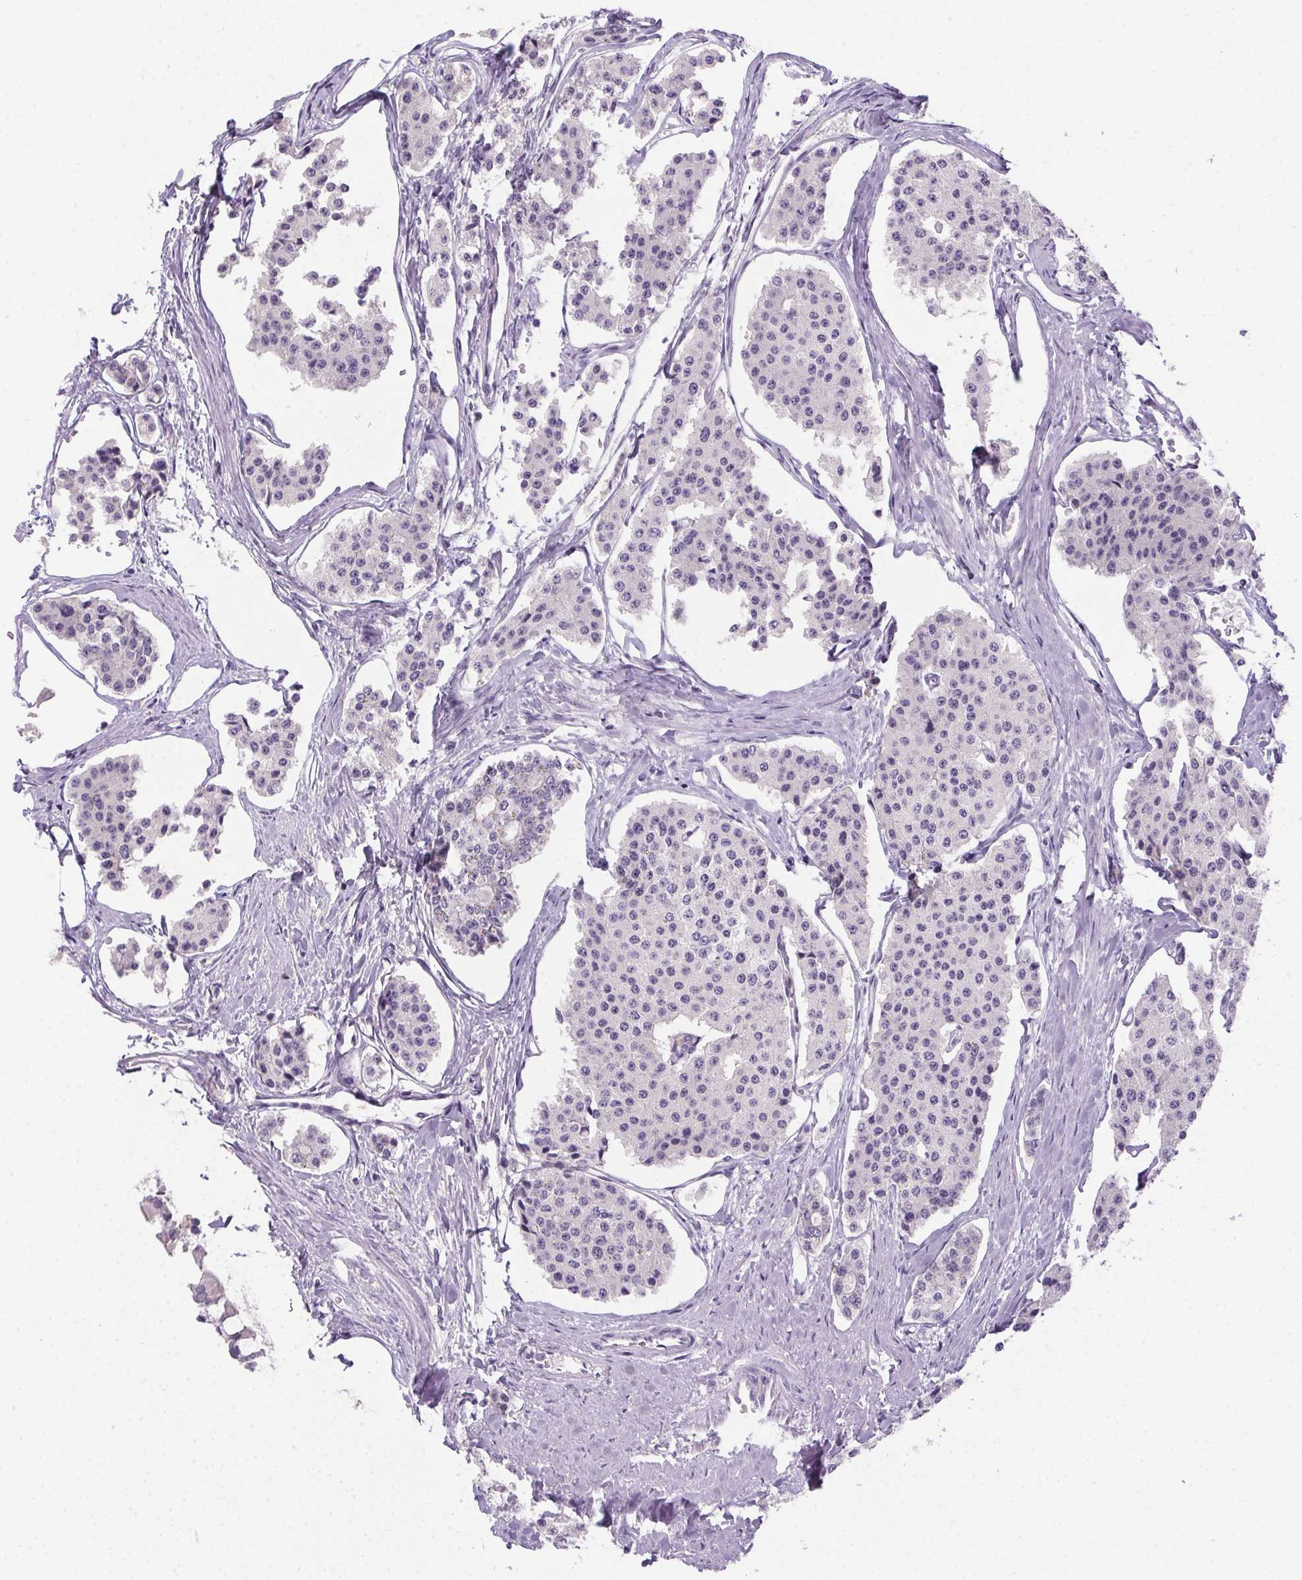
{"staining": {"intensity": "negative", "quantity": "none", "location": "none"}, "tissue": "carcinoid", "cell_type": "Tumor cells", "image_type": "cancer", "snomed": [{"axis": "morphology", "description": "Carcinoid, malignant, NOS"}, {"axis": "topography", "description": "Small intestine"}], "caption": "Carcinoid (malignant) was stained to show a protein in brown. There is no significant positivity in tumor cells.", "gene": "DNAJC5G", "patient": {"sex": "female", "age": 65}}